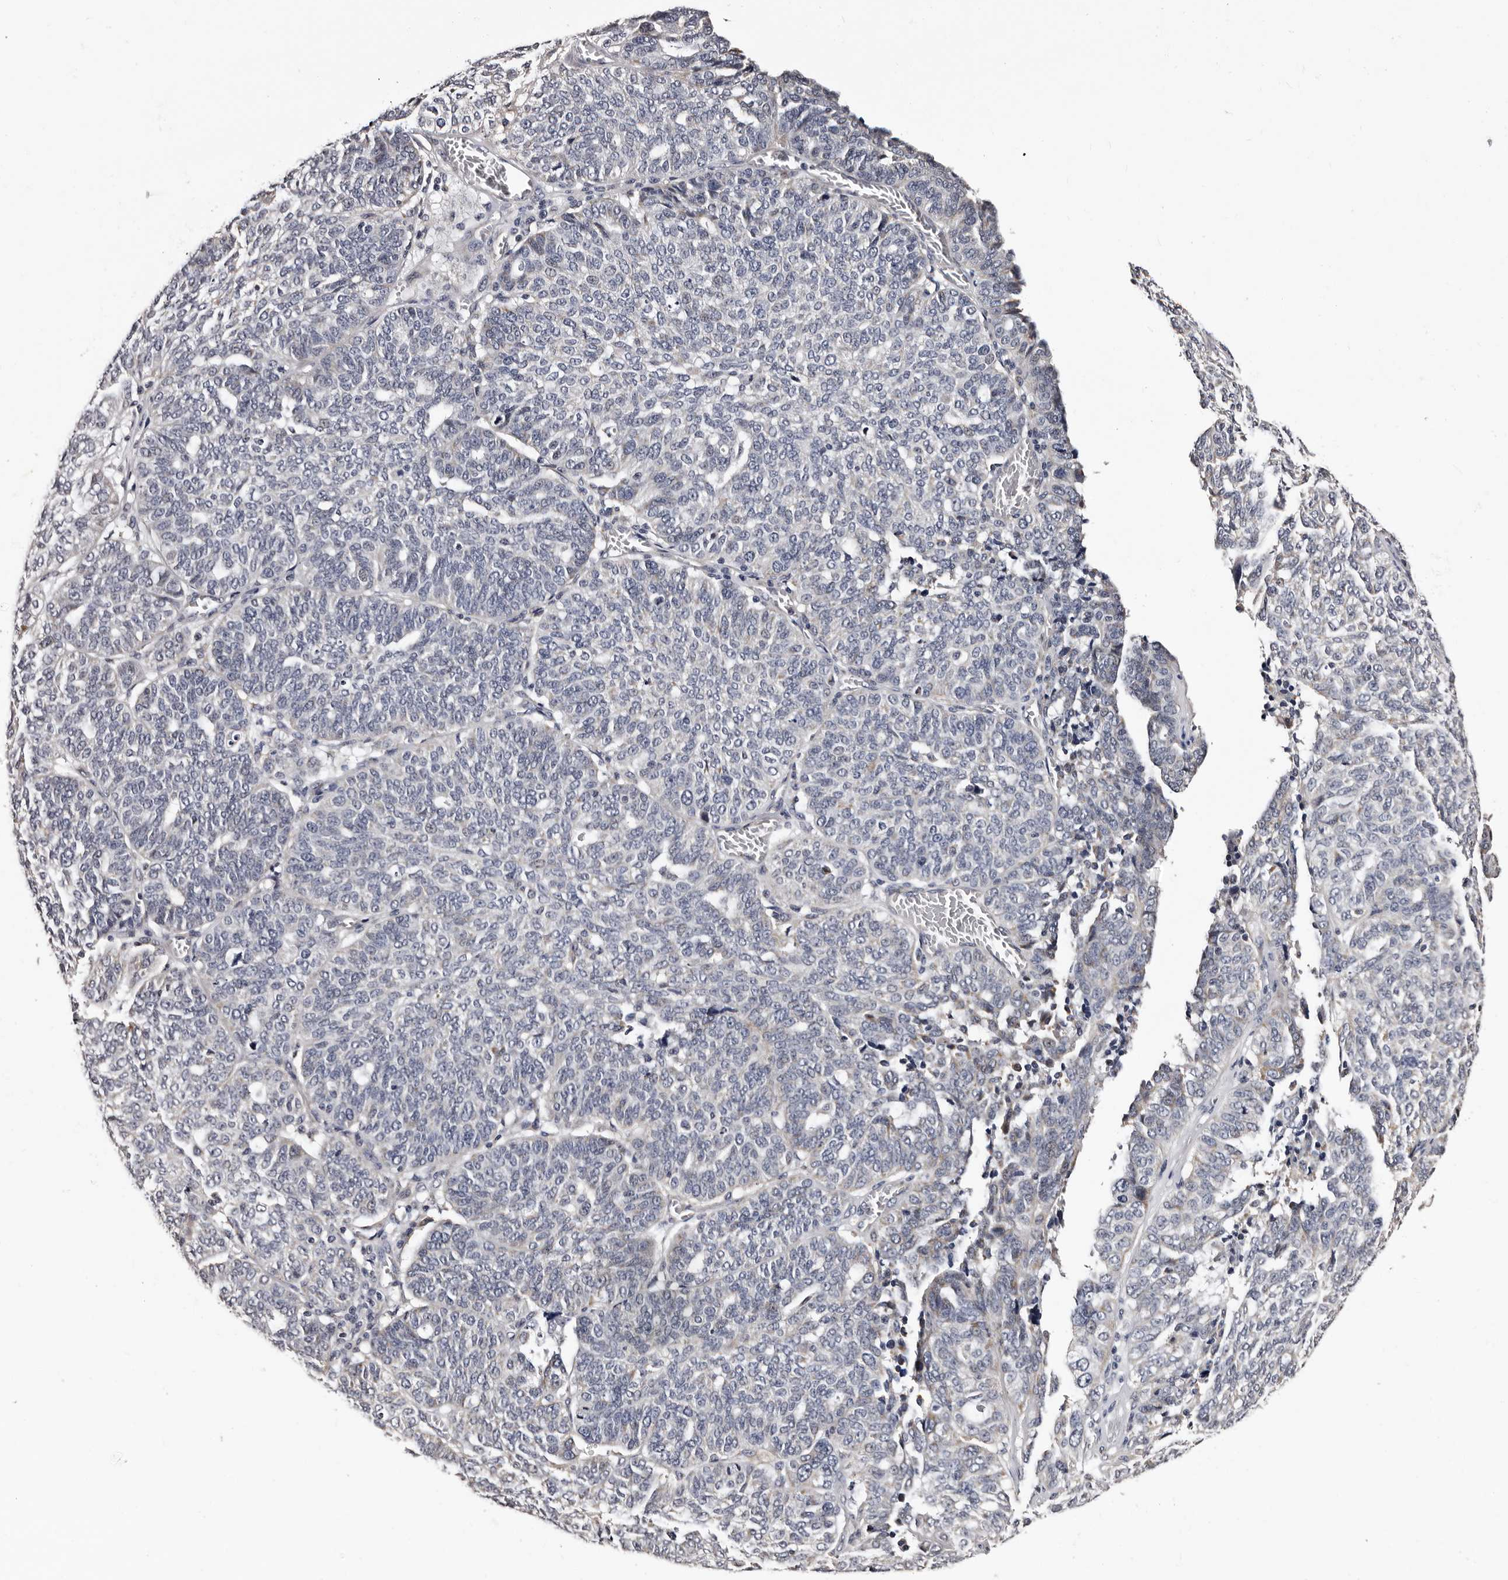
{"staining": {"intensity": "negative", "quantity": "none", "location": "none"}, "tissue": "ovarian cancer", "cell_type": "Tumor cells", "image_type": "cancer", "snomed": [{"axis": "morphology", "description": "Cystadenocarcinoma, serous, NOS"}, {"axis": "topography", "description": "Ovary"}], "caption": "Immunohistochemical staining of ovarian cancer (serous cystadenocarcinoma) shows no significant expression in tumor cells. (DAB (3,3'-diaminobenzidine) IHC, high magnification).", "gene": "TAF4B", "patient": {"sex": "female", "age": 59}}